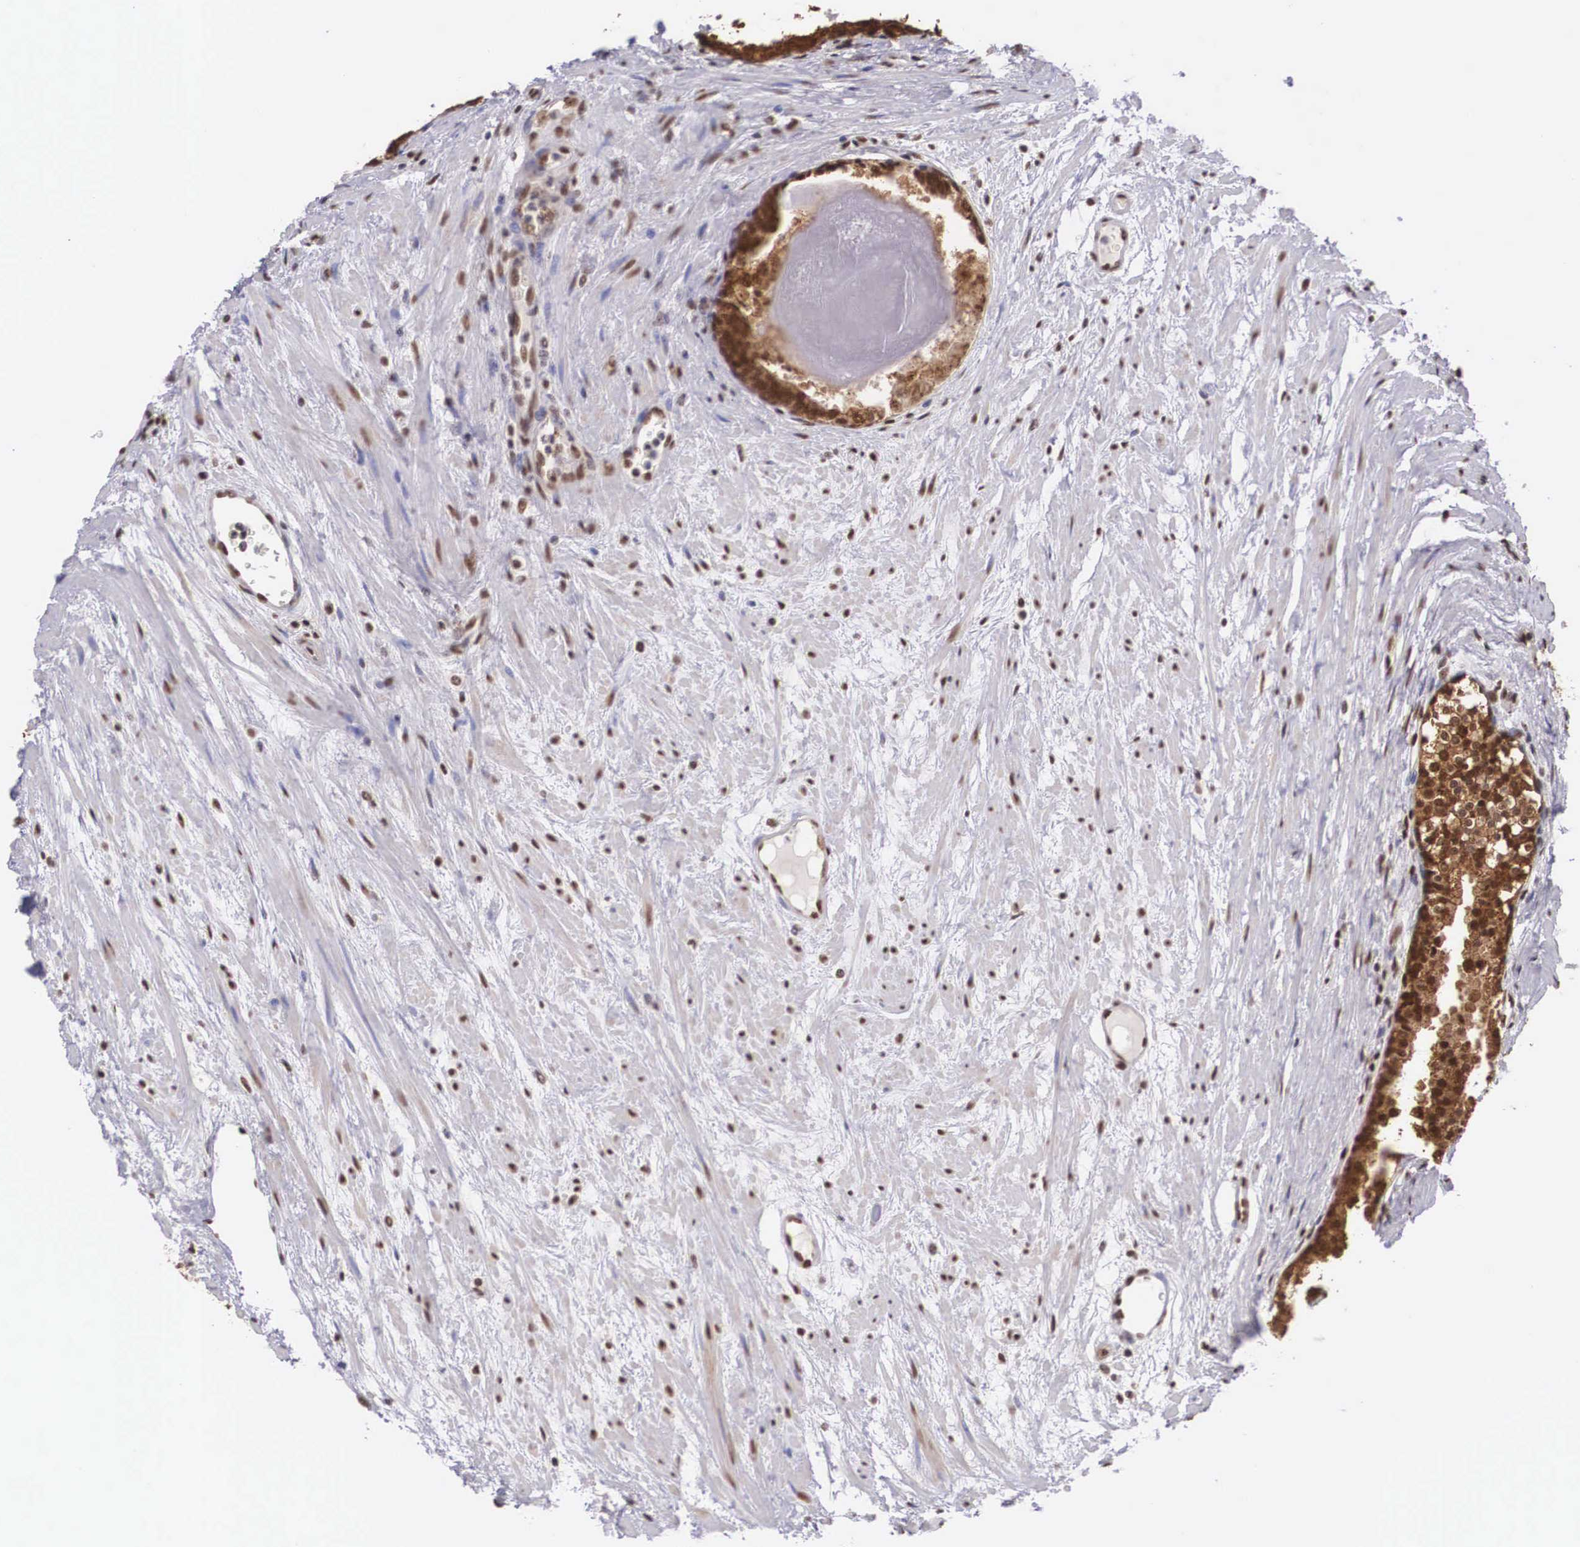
{"staining": {"intensity": "strong", "quantity": ">75%", "location": "nuclear"}, "tissue": "prostate", "cell_type": "Glandular cells", "image_type": "normal", "snomed": [{"axis": "morphology", "description": "Normal tissue, NOS"}, {"axis": "topography", "description": "Prostate"}], "caption": "An immunohistochemistry photomicrograph of benign tissue is shown. Protein staining in brown labels strong nuclear positivity in prostate within glandular cells.", "gene": "POLR2F", "patient": {"sex": "male", "age": 65}}